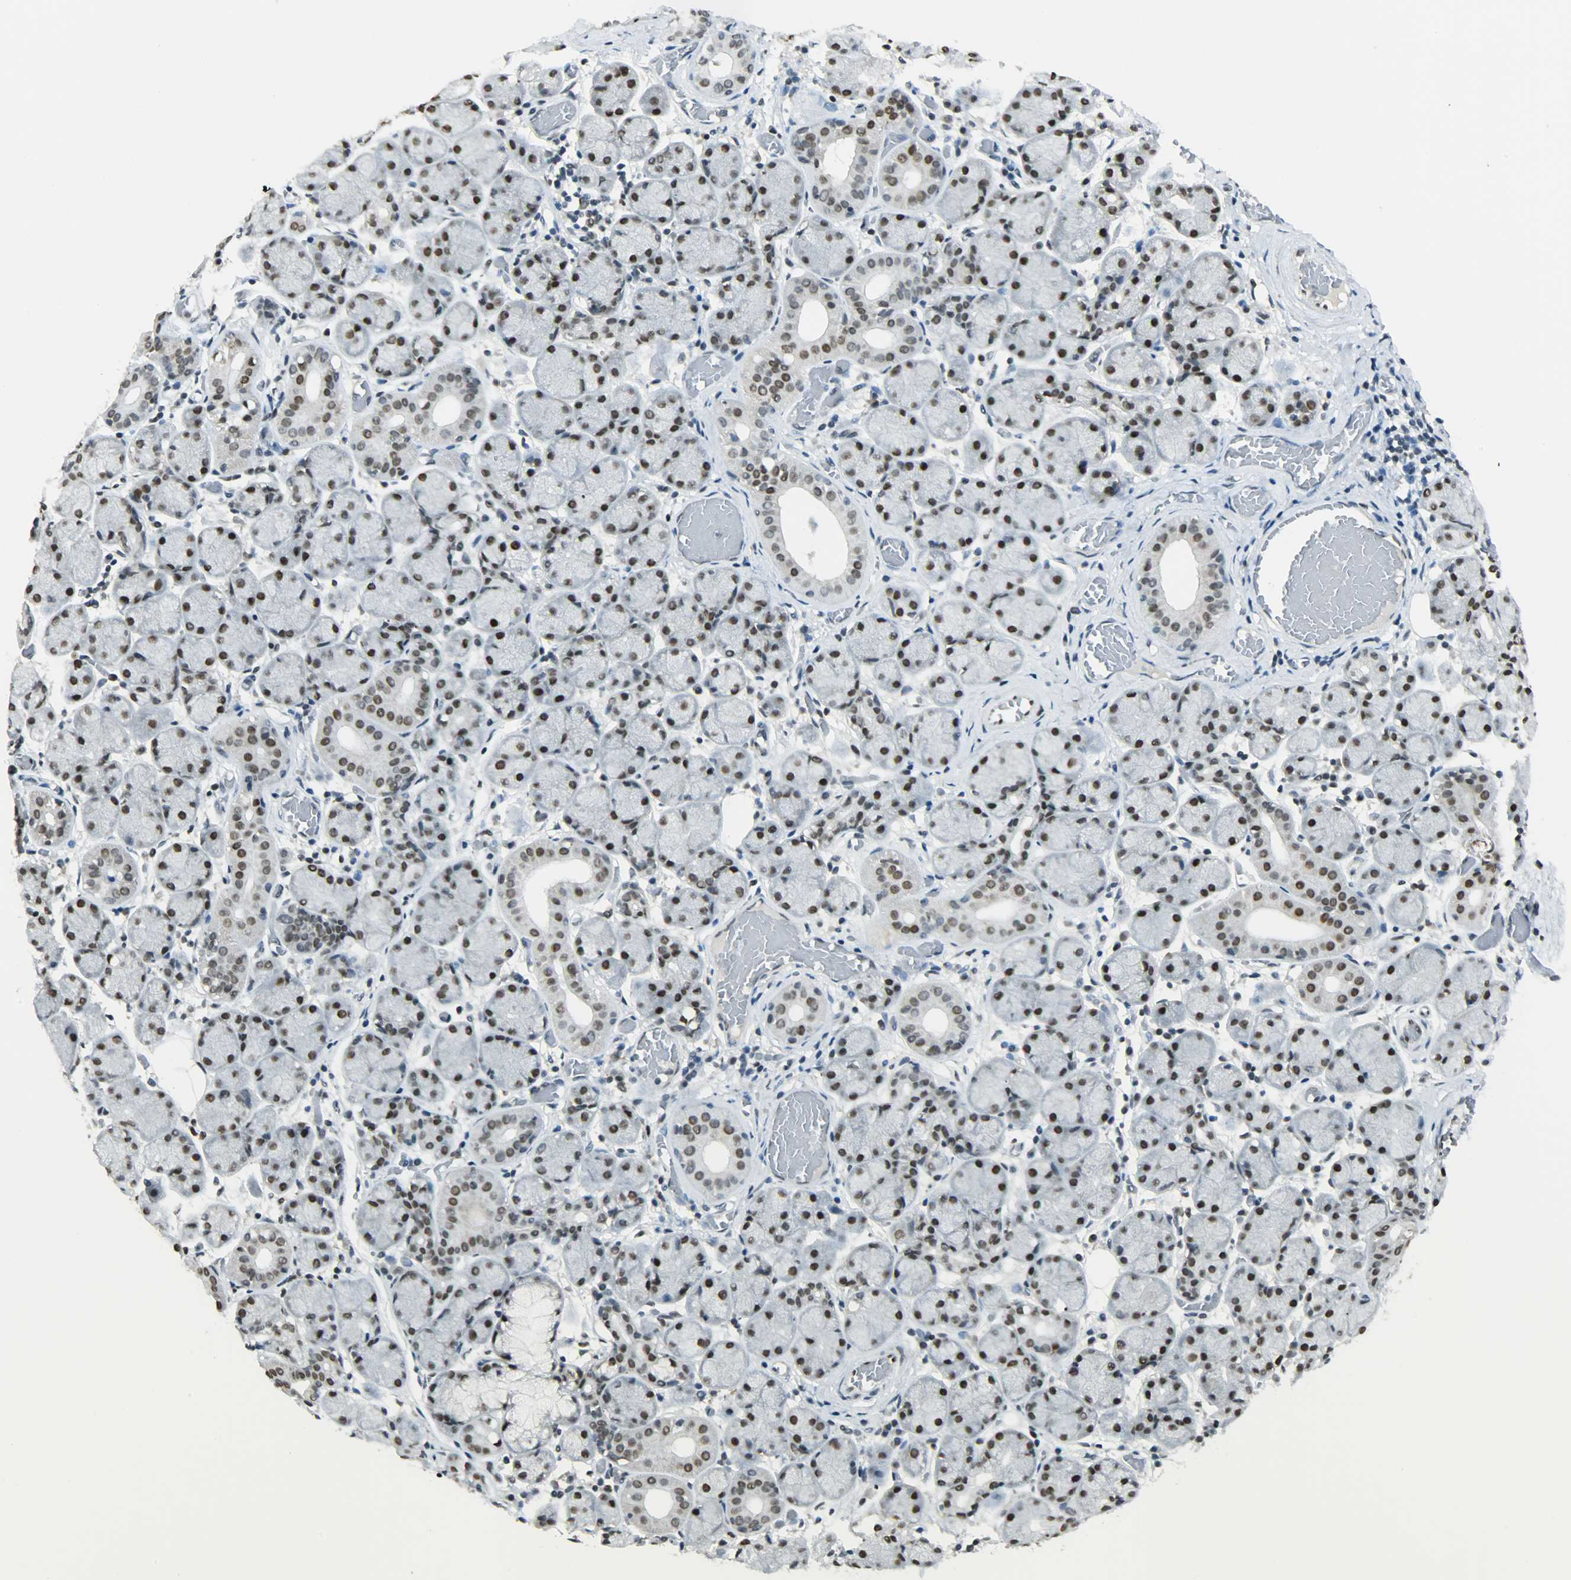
{"staining": {"intensity": "moderate", "quantity": "25%-75%", "location": "nuclear"}, "tissue": "salivary gland", "cell_type": "Glandular cells", "image_type": "normal", "snomed": [{"axis": "morphology", "description": "Normal tissue, NOS"}, {"axis": "topography", "description": "Salivary gland"}], "caption": "Human salivary gland stained with a brown dye demonstrates moderate nuclear positive staining in approximately 25%-75% of glandular cells.", "gene": "MYEF2", "patient": {"sex": "female", "age": 24}}